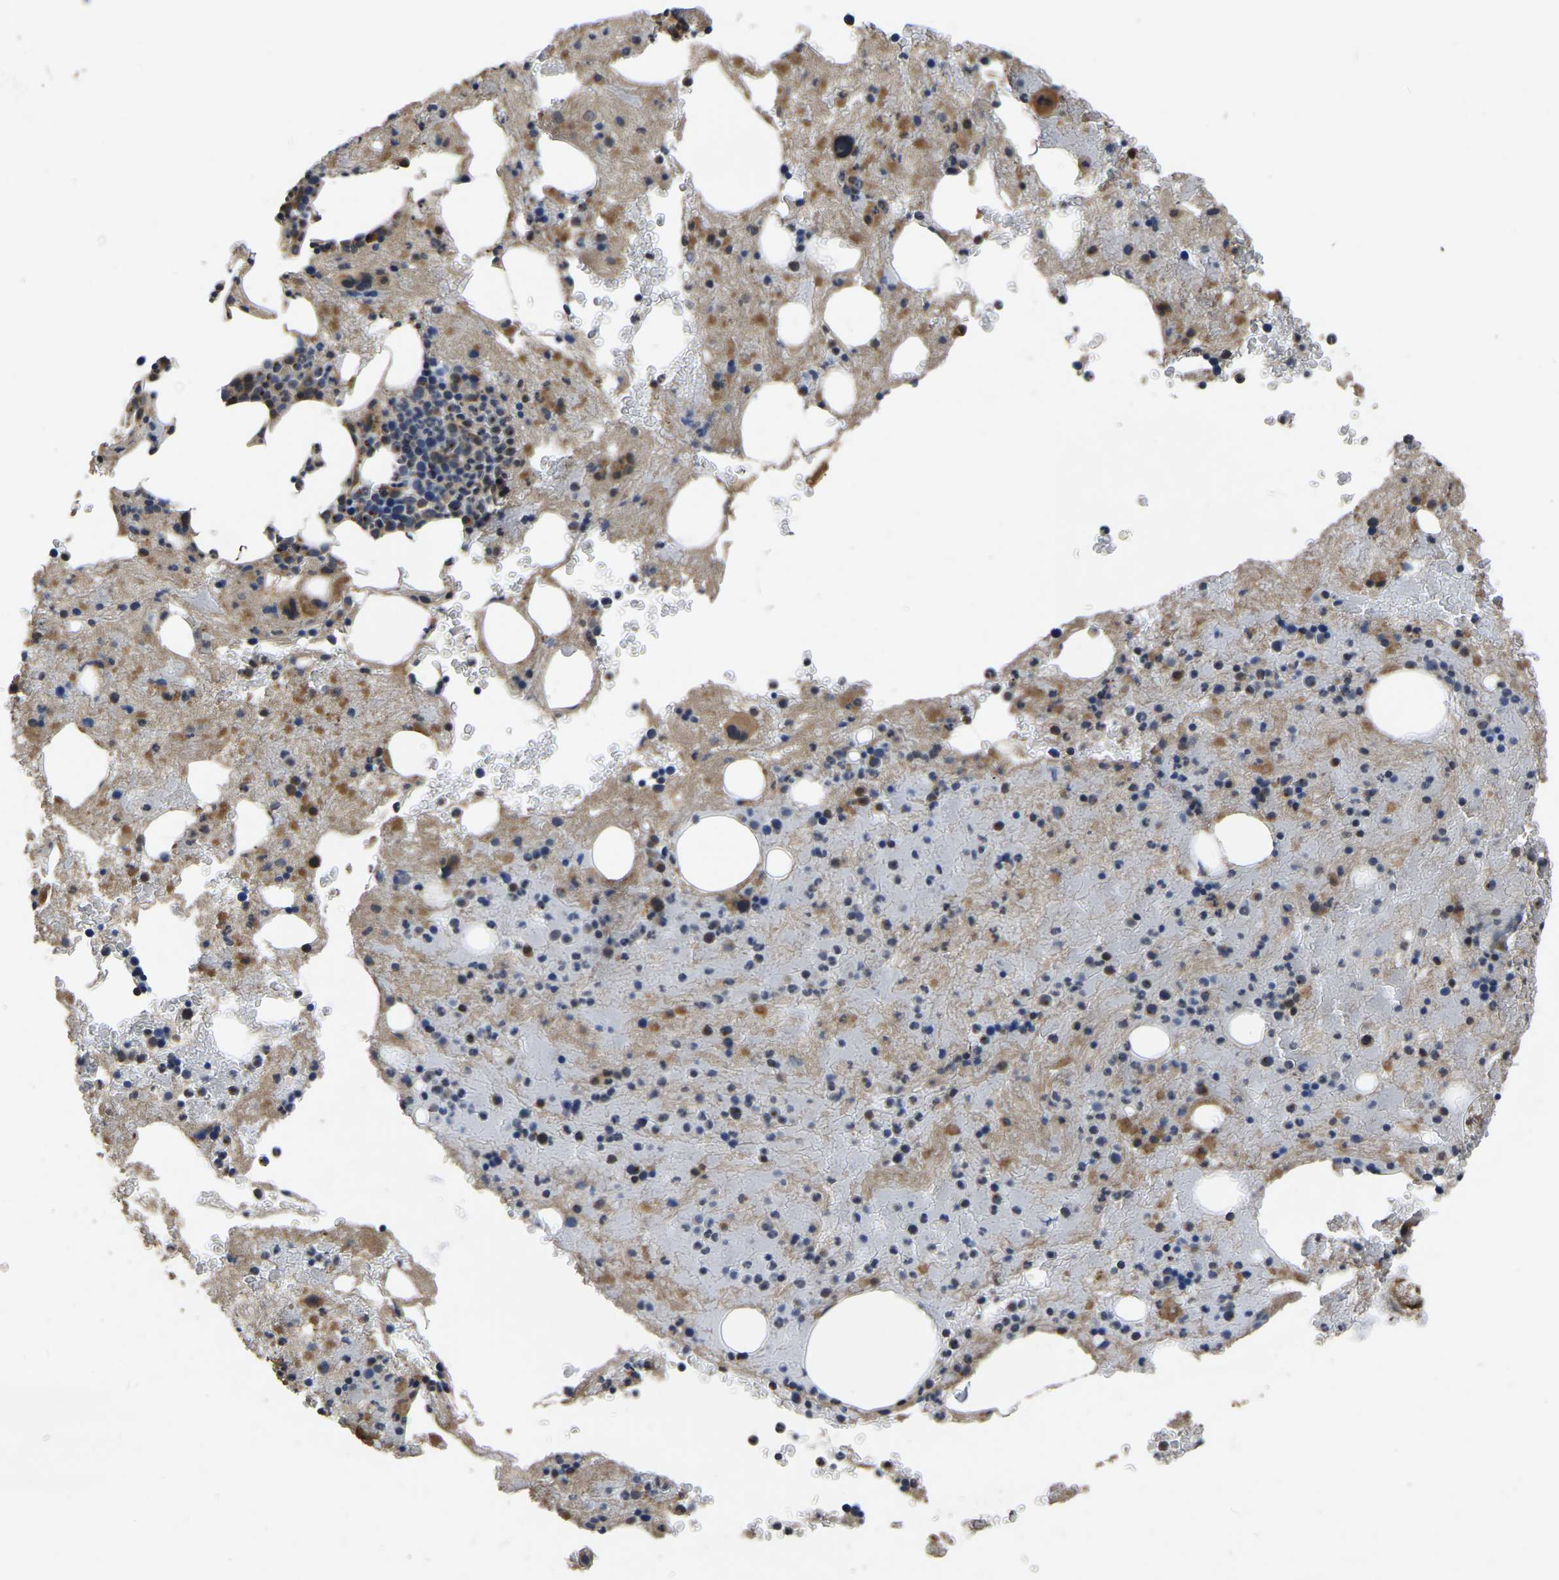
{"staining": {"intensity": "moderate", "quantity": "<25%", "location": "cytoplasmic/membranous"}, "tissue": "bone marrow", "cell_type": "Hematopoietic cells", "image_type": "normal", "snomed": [{"axis": "morphology", "description": "Normal tissue, NOS"}, {"axis": "morphology", "description": "Inflammation, NOS"}, {"axis": "topography", "description": "Bone marrow"}], "caption": "Bone marrow was stained to show a protein in brown. There is low levels of moderate cytoplasmic/membranous positivity in approximately <25% of hematopoietic cells. Using DAB (brown) and hematoxylin (blue) stains, captured at high magnification using brightfield microscopy.", "gene": "CRYZL1", "patient": {"sex": "male", "age": 63}}